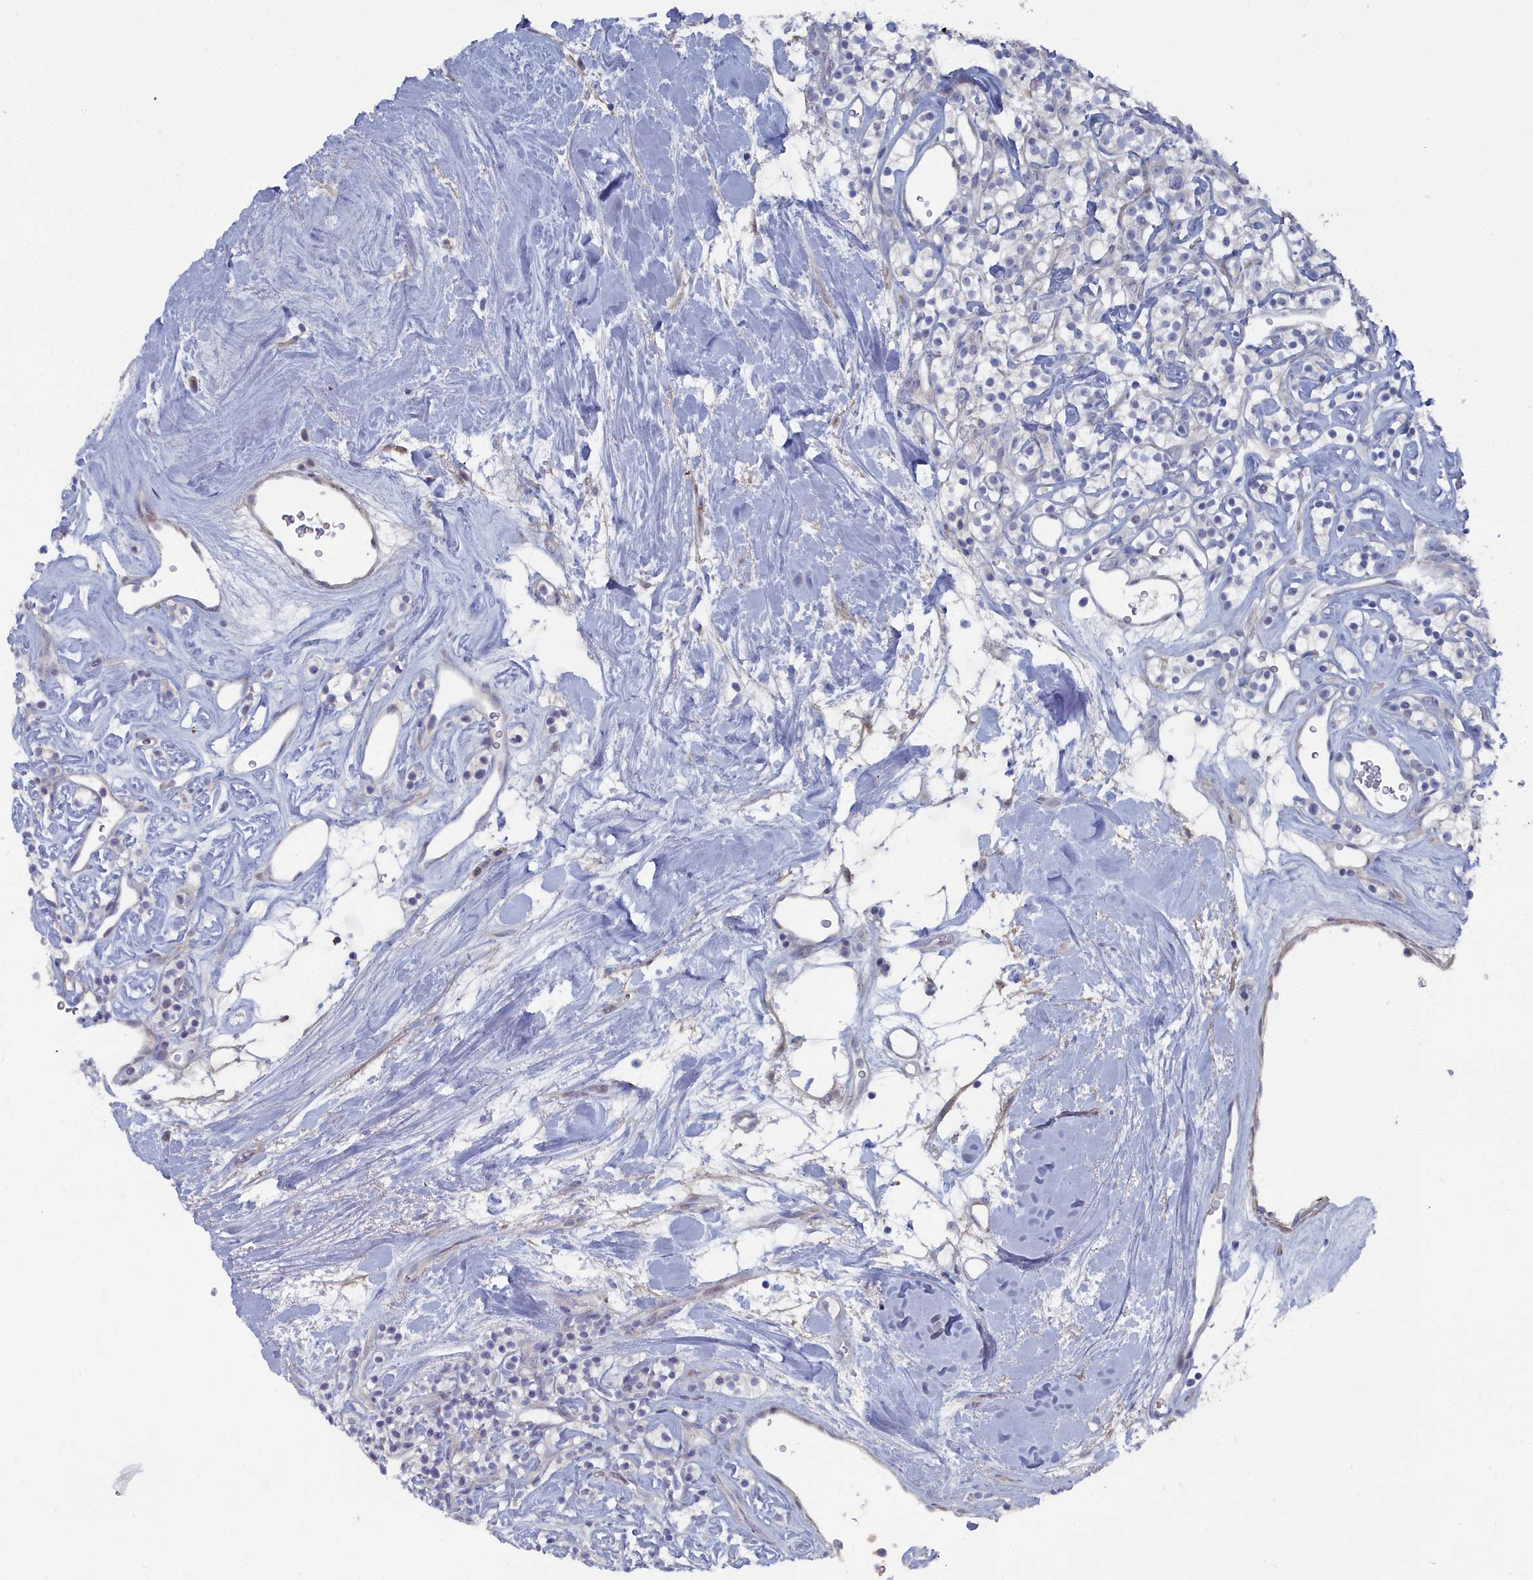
{"staining": {"intensity": "negative", "quantity": "none", "location": "none"}, "tissue": "renal cancer", "cell_type": "Tumor cells", "image_type": "cancer", "snomed": [{"axis": "morphology", "description": "Adenocarcinoma, NOS"}, {"axis": "topography", "description": "Kidney"}], "caption": "Tumor cells show no significant staining in renal cancer (adenocarcinoma).", "gene": "SHISAL2A", "patient": {"sex": "male", "age": 77}}